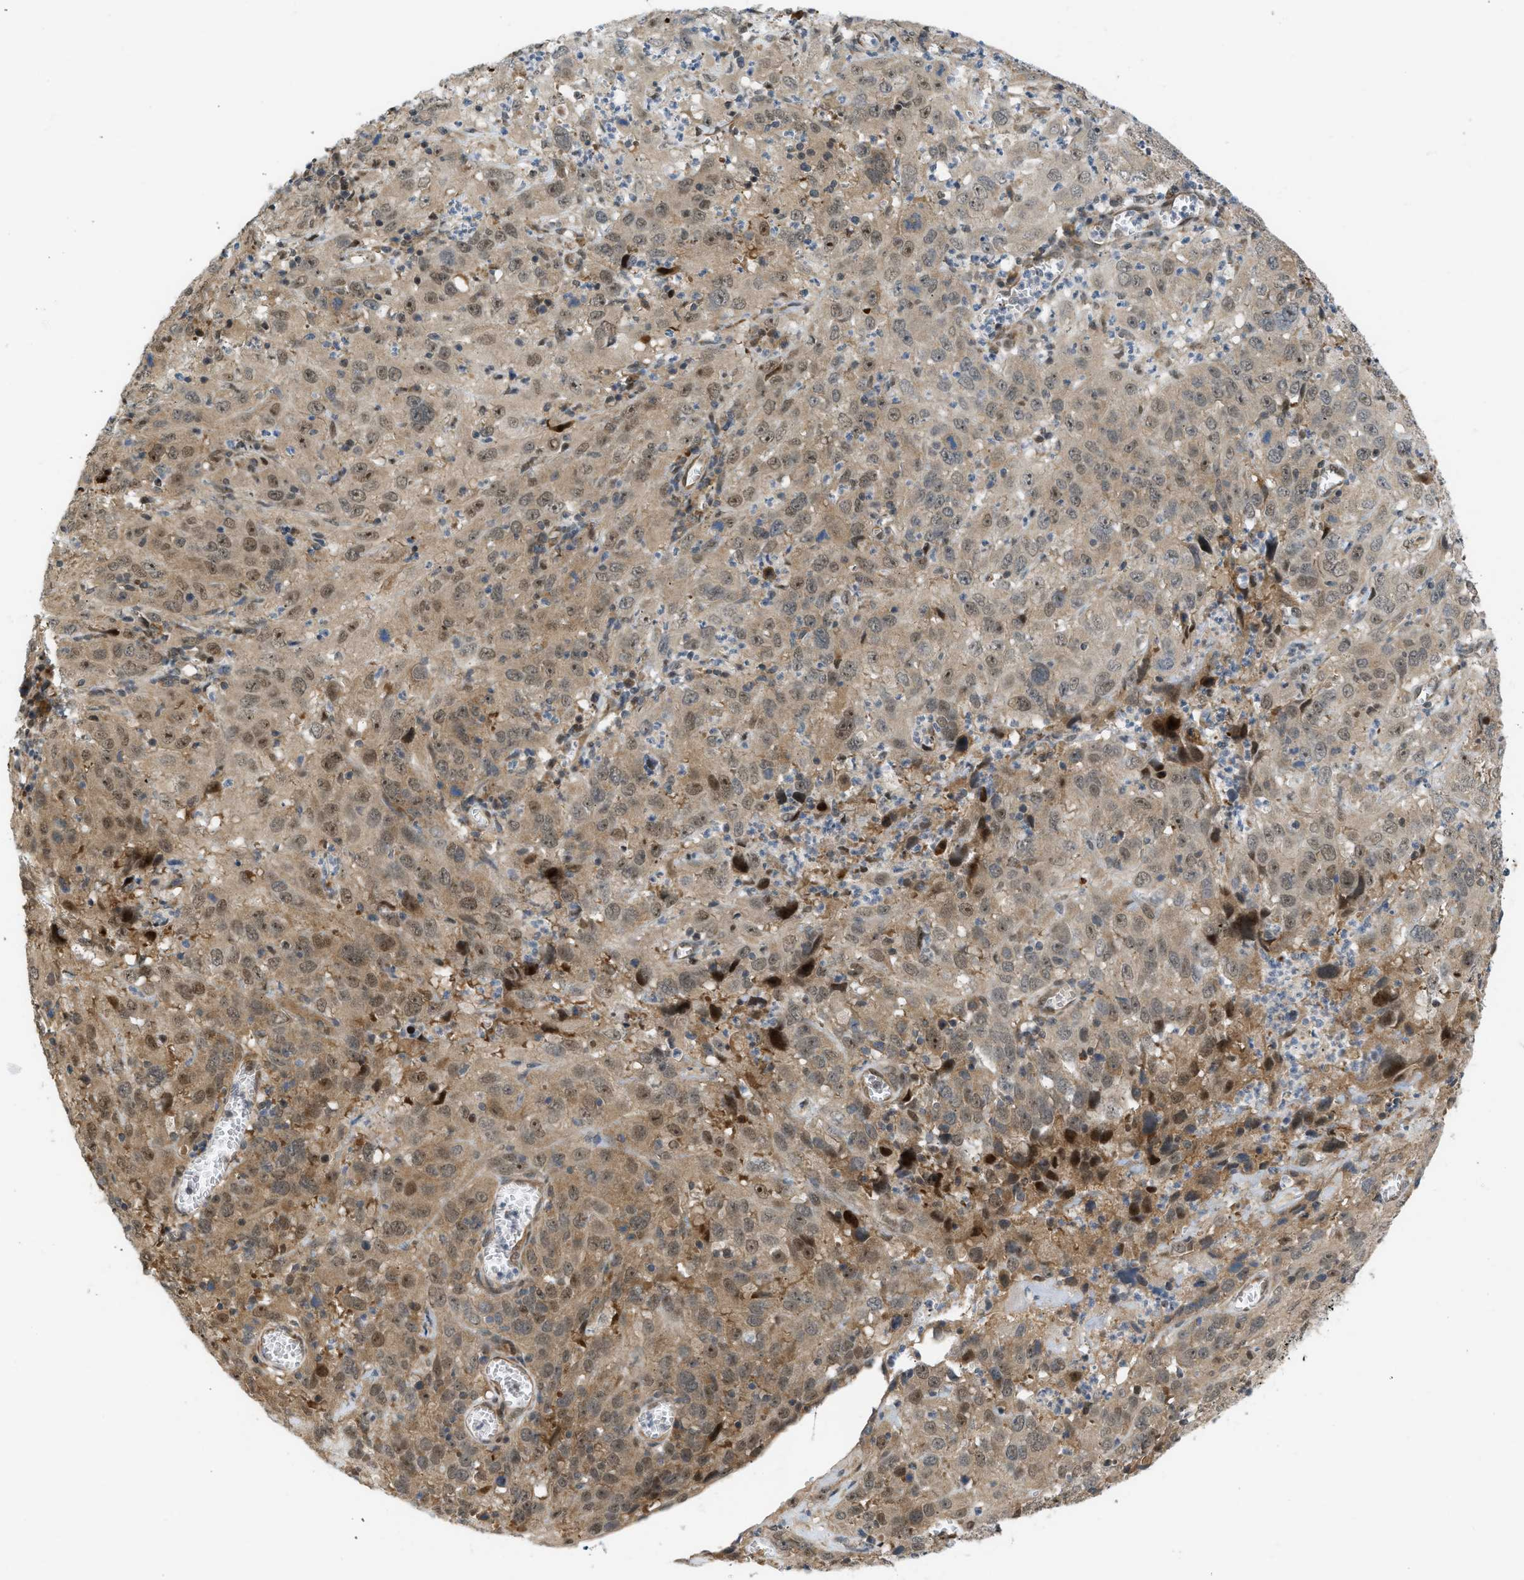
{"staining": {"intensity": "moderate", "quantity": ">75%", "location": "cytoplasmic/membranous,nuclear"}, "tissue": "cervical cancer", "cell_type": "Tumor cells", "image_type": "cancer", "snomed": [{"axis": "morphology", "description": "Squamous cell carcinoma, NOS"}, {"axis": "topography", "description": "Cervix"}], "caption": "An immunohistochemistry (IHC) micrograph of tumor tissue is shown. Protein staining in brown shows moderate cytoplasmic/membranous and nuclear positivity in cervical cancer (squamous cell carcinoma) within tumor cells.", "gene": "BAG1", "patient": {"sex": "female", "age": 32}}